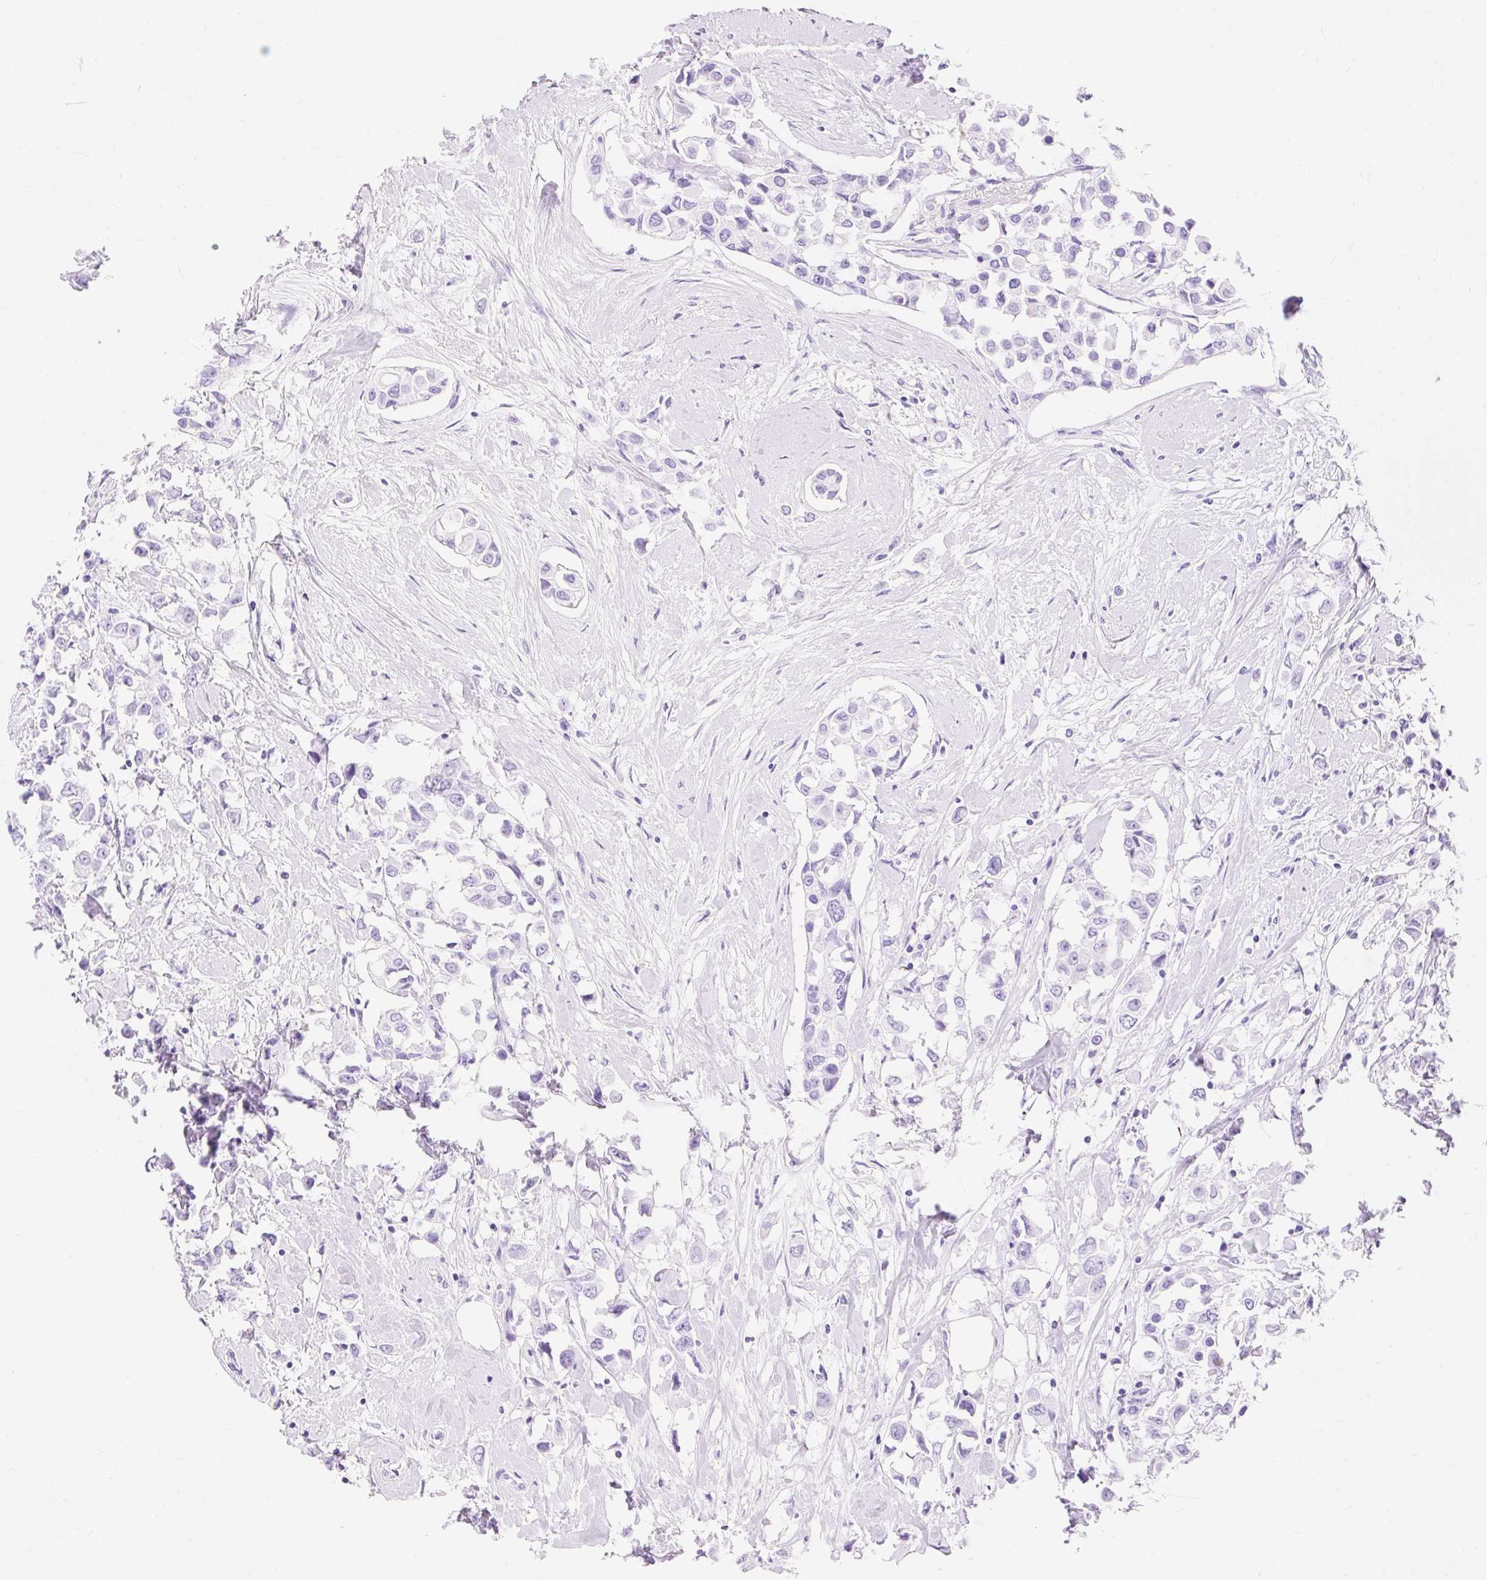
{"staining": {"intensity": "negative", "quantity": "none", "location": "none"}, "tissue": "breast cancer", "cell_type": "Tumor cells", "image_type": "cancer", "snomed": [{"axis": "morphology", "description": "Duct carcinoma"}, {"axis": "topography", "description": "Breast"}], "caption": "There is no significant expression in tumor cells of breast cancer (intraductal carcinoma).", "gene": "MBP", "patient": {"sex": "female", "age": 61}}